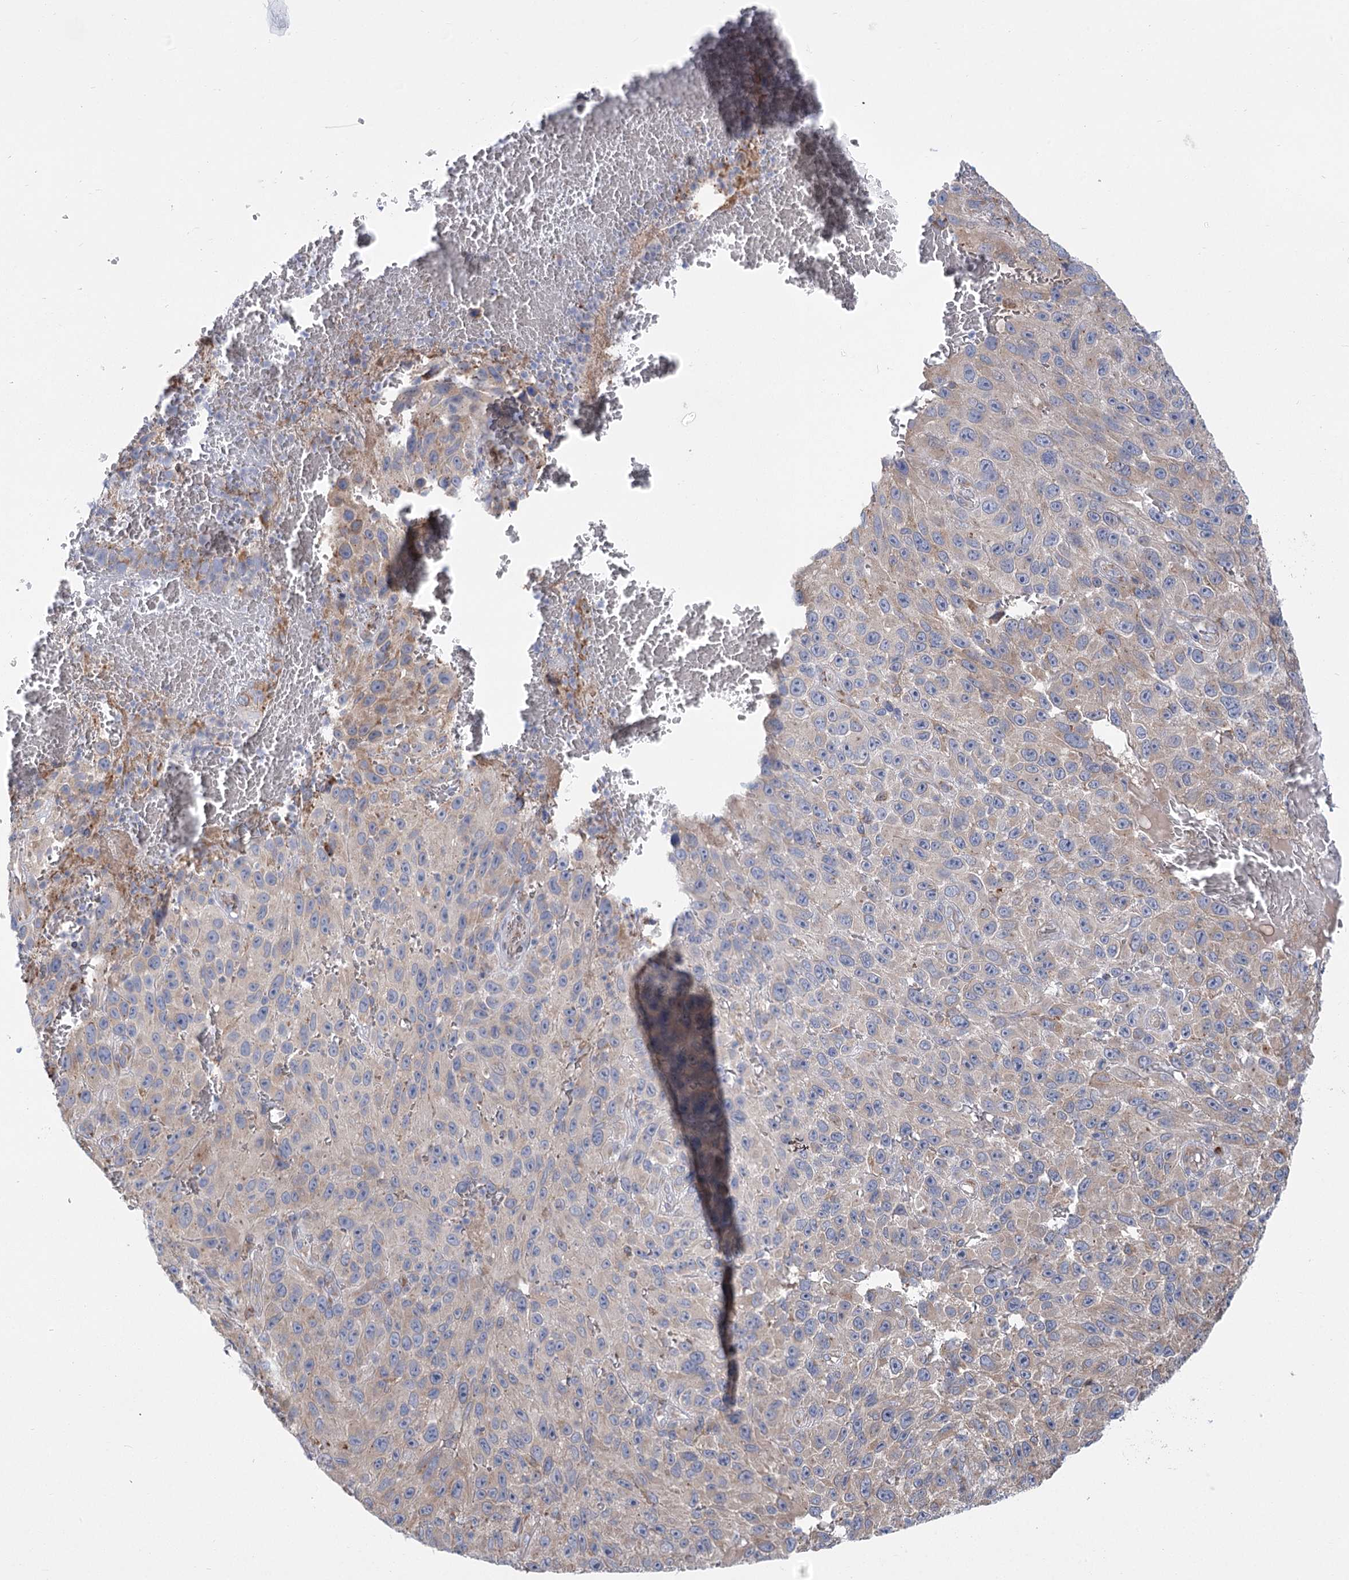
{"staining": {"intensity": "moderate", "quantity": "<25%", "location": "cytoplasmic/membranous"}, "tissue": "melanoma", "cell_type": "Tumor cells", "image_type": "cancer", "snomed": [{"axis": "morphology", "description": "Malignant melanoma, NOS"}, {"axis": "topography", "description": "Skin"}], "caption": "Immunohistochemical staining of malignant melanoma reveals moderate cytoplasmic/membranous protein staining in approximately <25% of tumor cells.", "gene": "METTL24", "patient": {"sex": "female", "age": 96}}